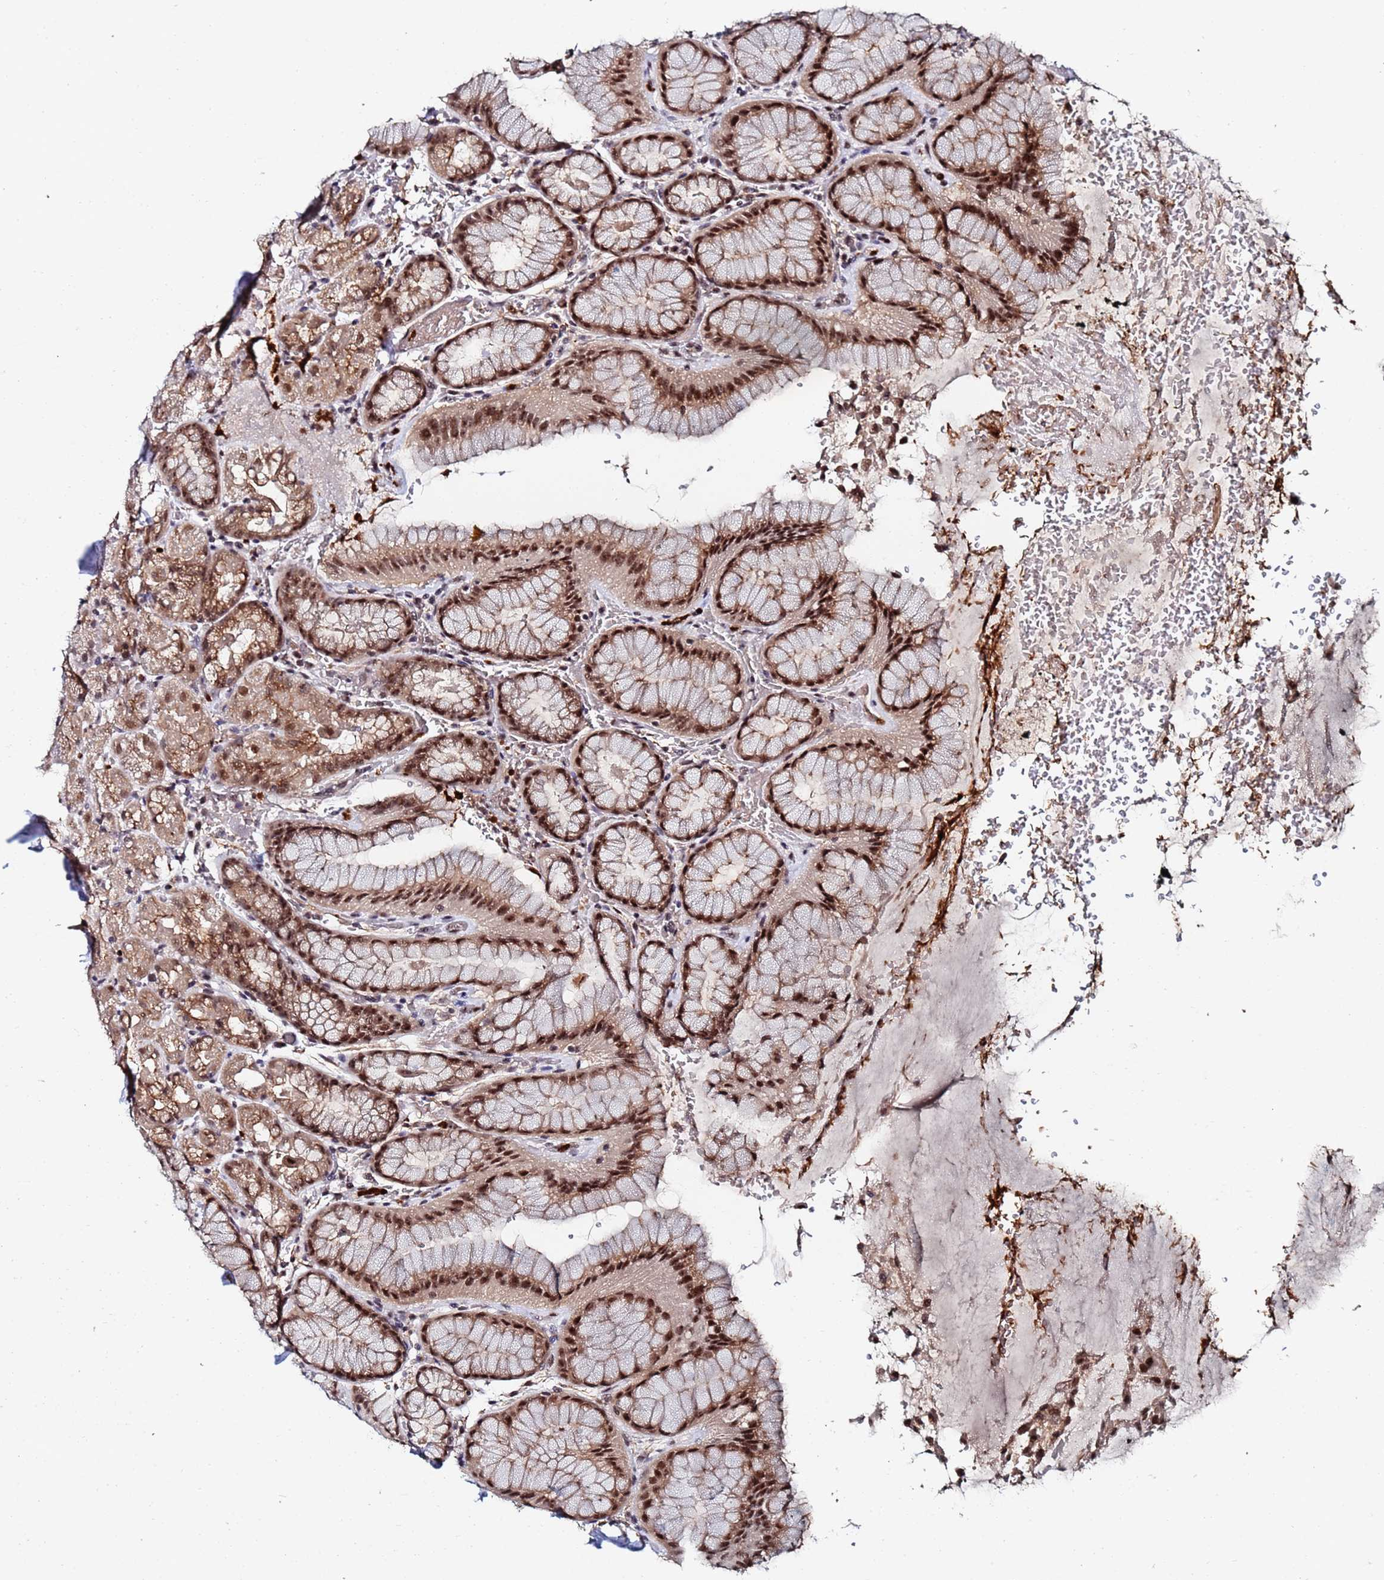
{"staining": {"intensity": "moderate", "quantity": "25%-75%", "location": "cytoplasmic/membranous,nuclear"}, "tissue": "stomach", "cell_type": "Glandular cells", "image_type": "normal", "snomed": [{"axis": "morphology", "description": "Normal tissue, NOS"}, {"axis": "topography", "description": "Stomach, upper"}, {"axis": "topography", "description": "Stomach, lower"}], "caption": "Immunohistochemical staining of normal stomach reveals medium levels of moderate cytoplasmic/membranous,nuclear staining in approximately 25%-75% of glandular cells. (DAB = brown stain, brightfield microscopy at high magnification).", "gene": "MTCL1", "patient": {"sex": "male", "age": 67}}